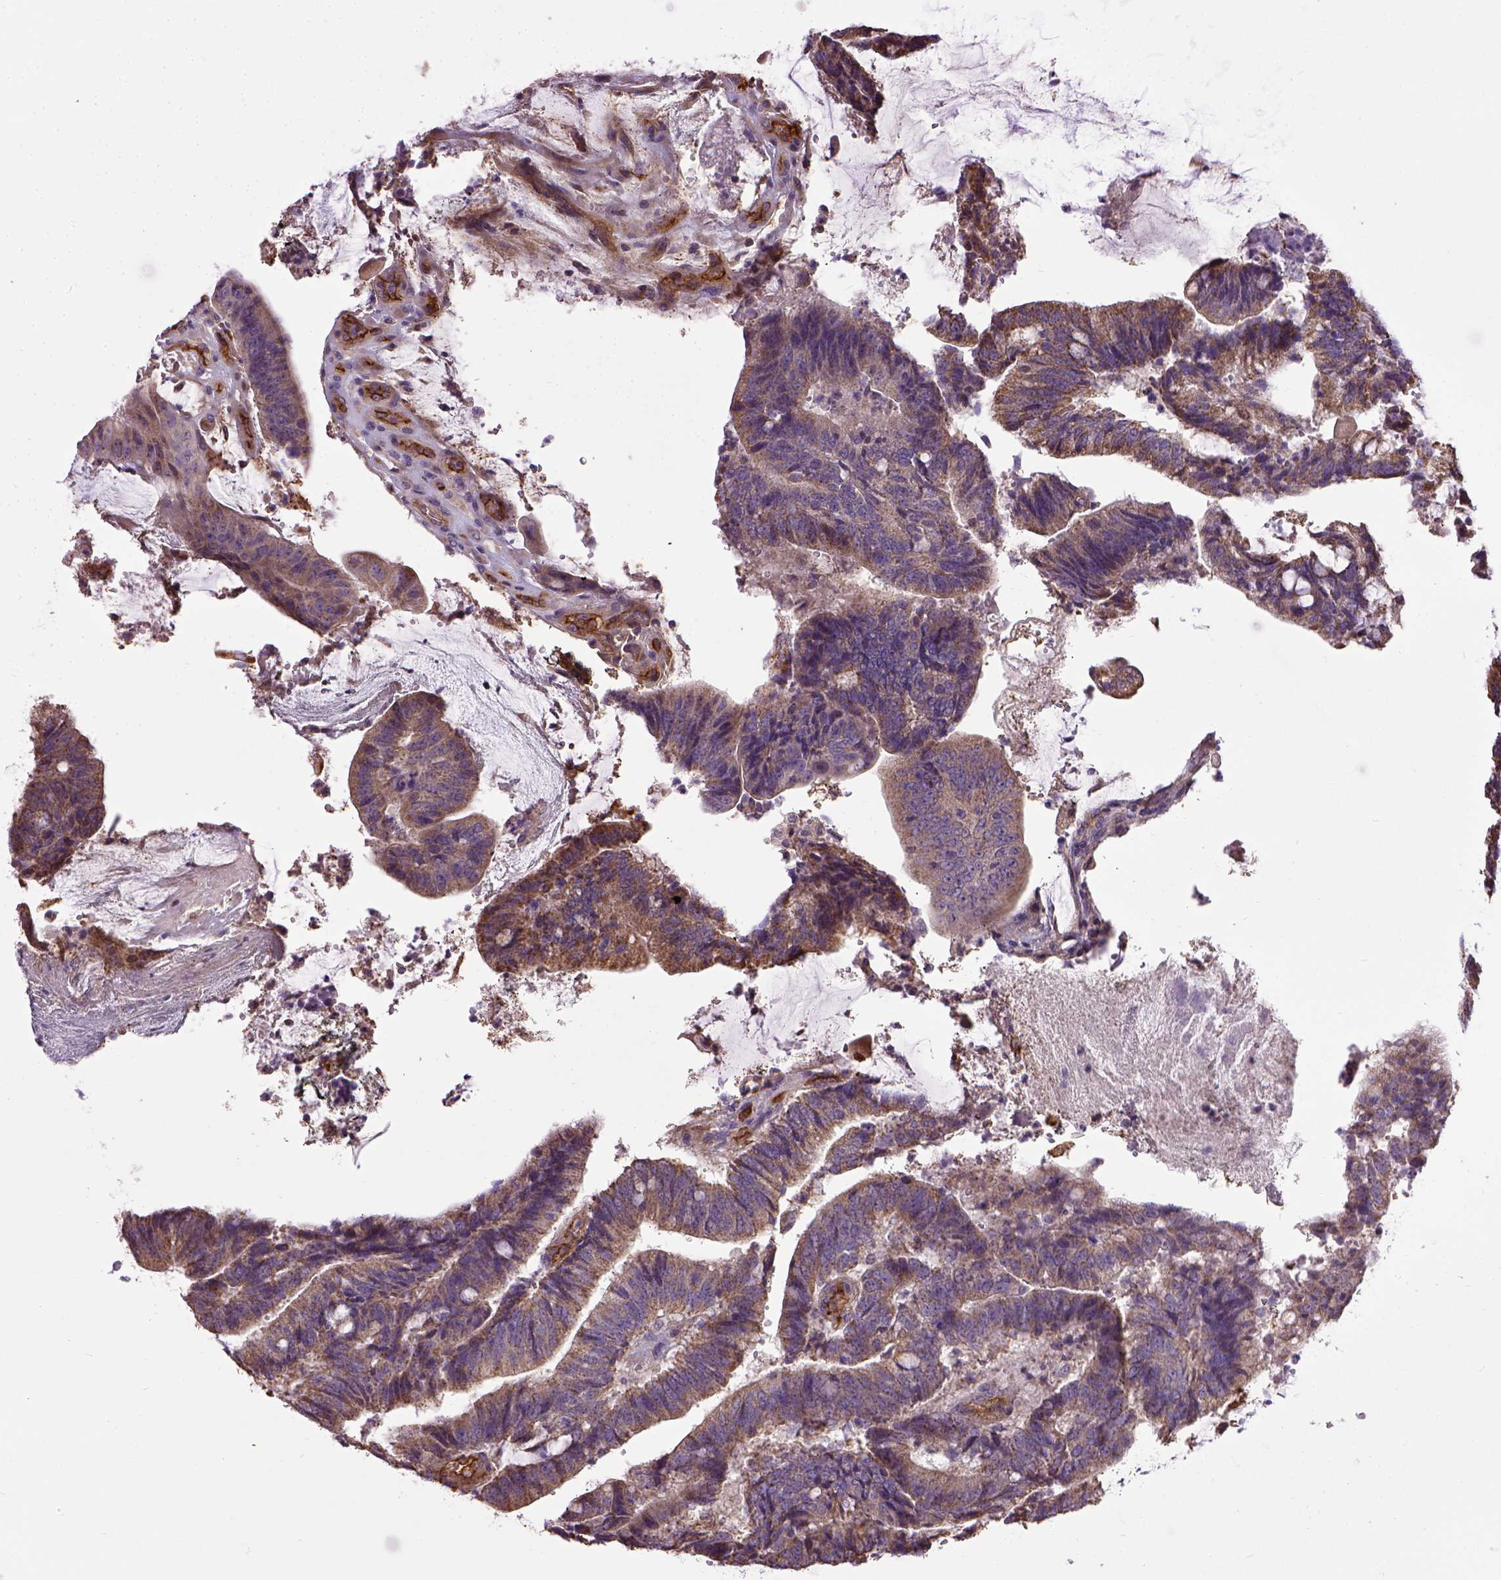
{"staining": {"intensity": "moderate", "quantity": ">75%", "location": "cytoplasmic/membranous"}, "tissue": "colorectal cancer", "cell_type": "Tumor cells", "image_type": "cancer", "snomed": [{"axis": "morphology", "description": "Adenocarcinoma, NOS"}, {"axis": "topography", "description": "Colon"}], "caption": "High-power microscopy captured an immunohistochemistry (IHC) histopathology image of colorectal adenocarcinoma, revealing moderate cytoplasmic/membranous expression in approximately >75% of tumor cells.", "gene": "ENG", "patient": {"sex": "female", "age": 43}}